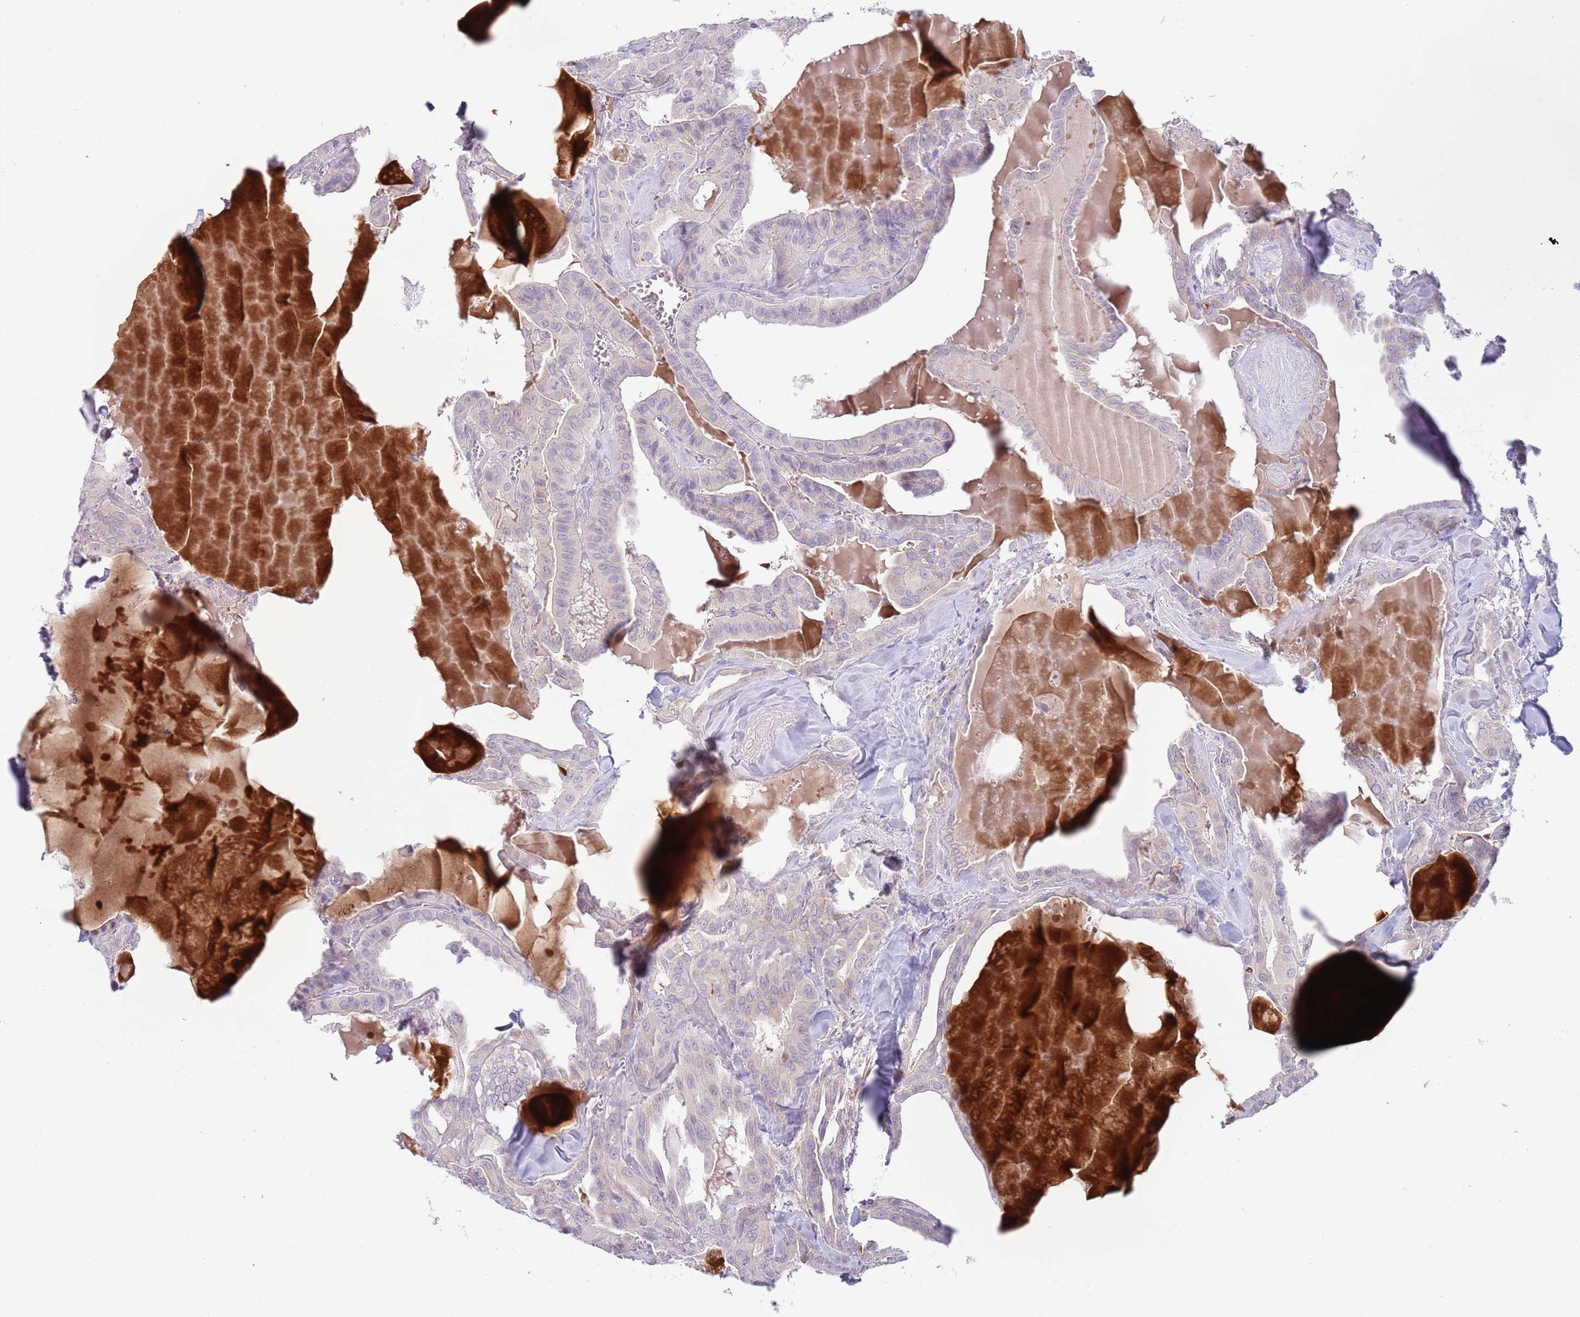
{"staining": {"intensity": "negative", "quantity": "none", "location": "none"}, "tissue": "thyroid cancer", "cell_type": "Tumor cells", "image_type": "cancer", "snomed": [{"axis": "morphology", "description": "Papillary adenocarcinoma, NOS"}, {"axis": "topography", "description": "Thyroid gland"}], "caption": "Tumor cells are negative for brown protein staining in thyroid papillary adenocarcinoma.", "gene": "CFH", "patient": {"sex": "male", "age": 52}}